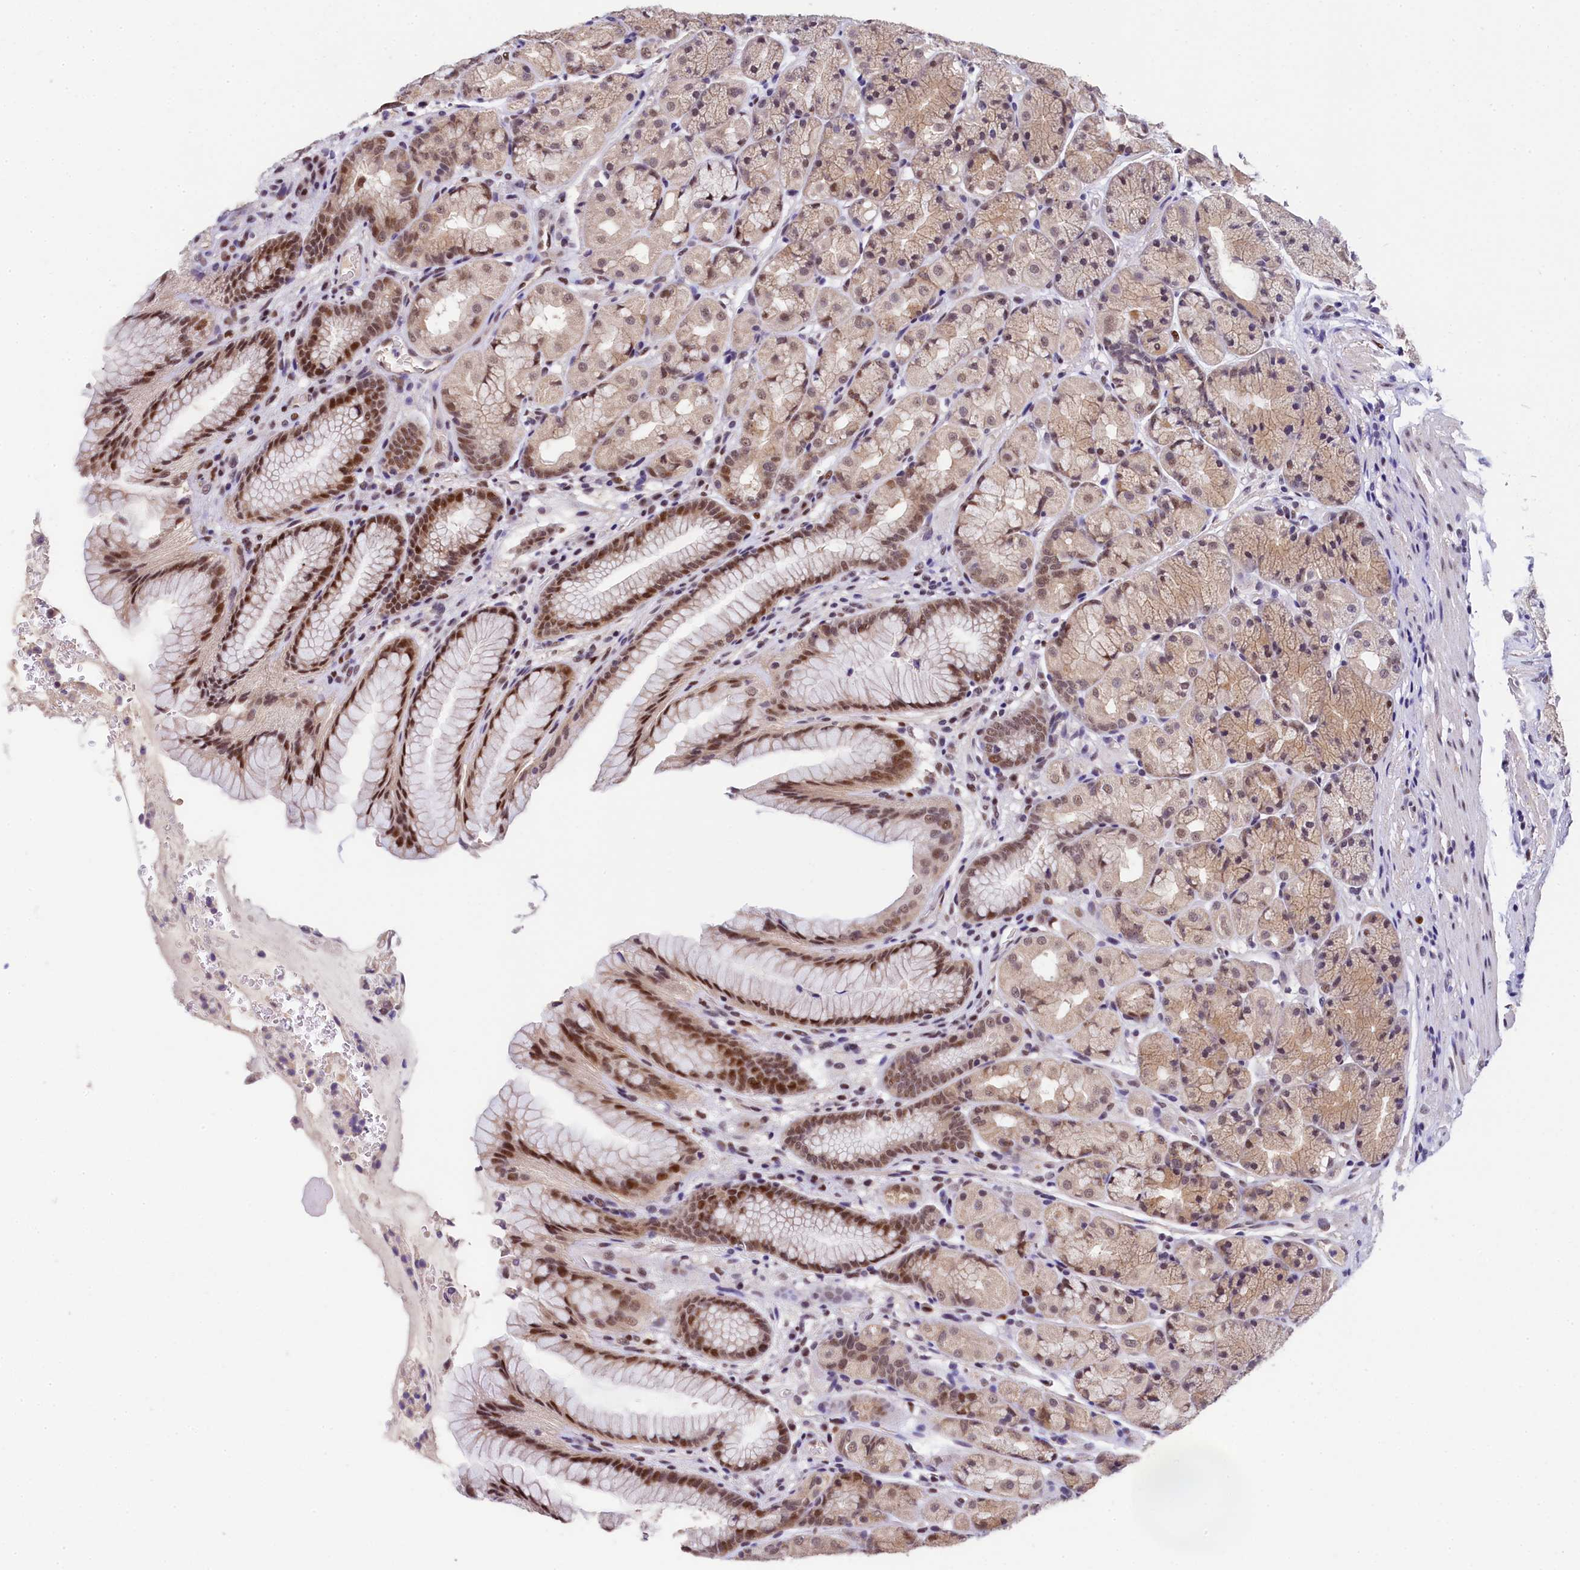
{"staining": {"intensity": "moderate", "quantity": ">75%", "location": "cytoplasmic/membranous,nuclear"}, "tissue": "stomach", "cell_type": "Glandular cells", "image_type": "normal", "snomed": [{"axis": "morphology", "description": "Normal tissue, NOS"}, {"axis": "topography", "description": "Stomach"}], "caption": "Stomach stained with immunohistochemistry exhibits moderate cytoplasmic/membranous,nuclear positivity in approximately >75% of glandular cells.", "gene": "HECTD4", "patient": {"sex": "male", "age": 63}}